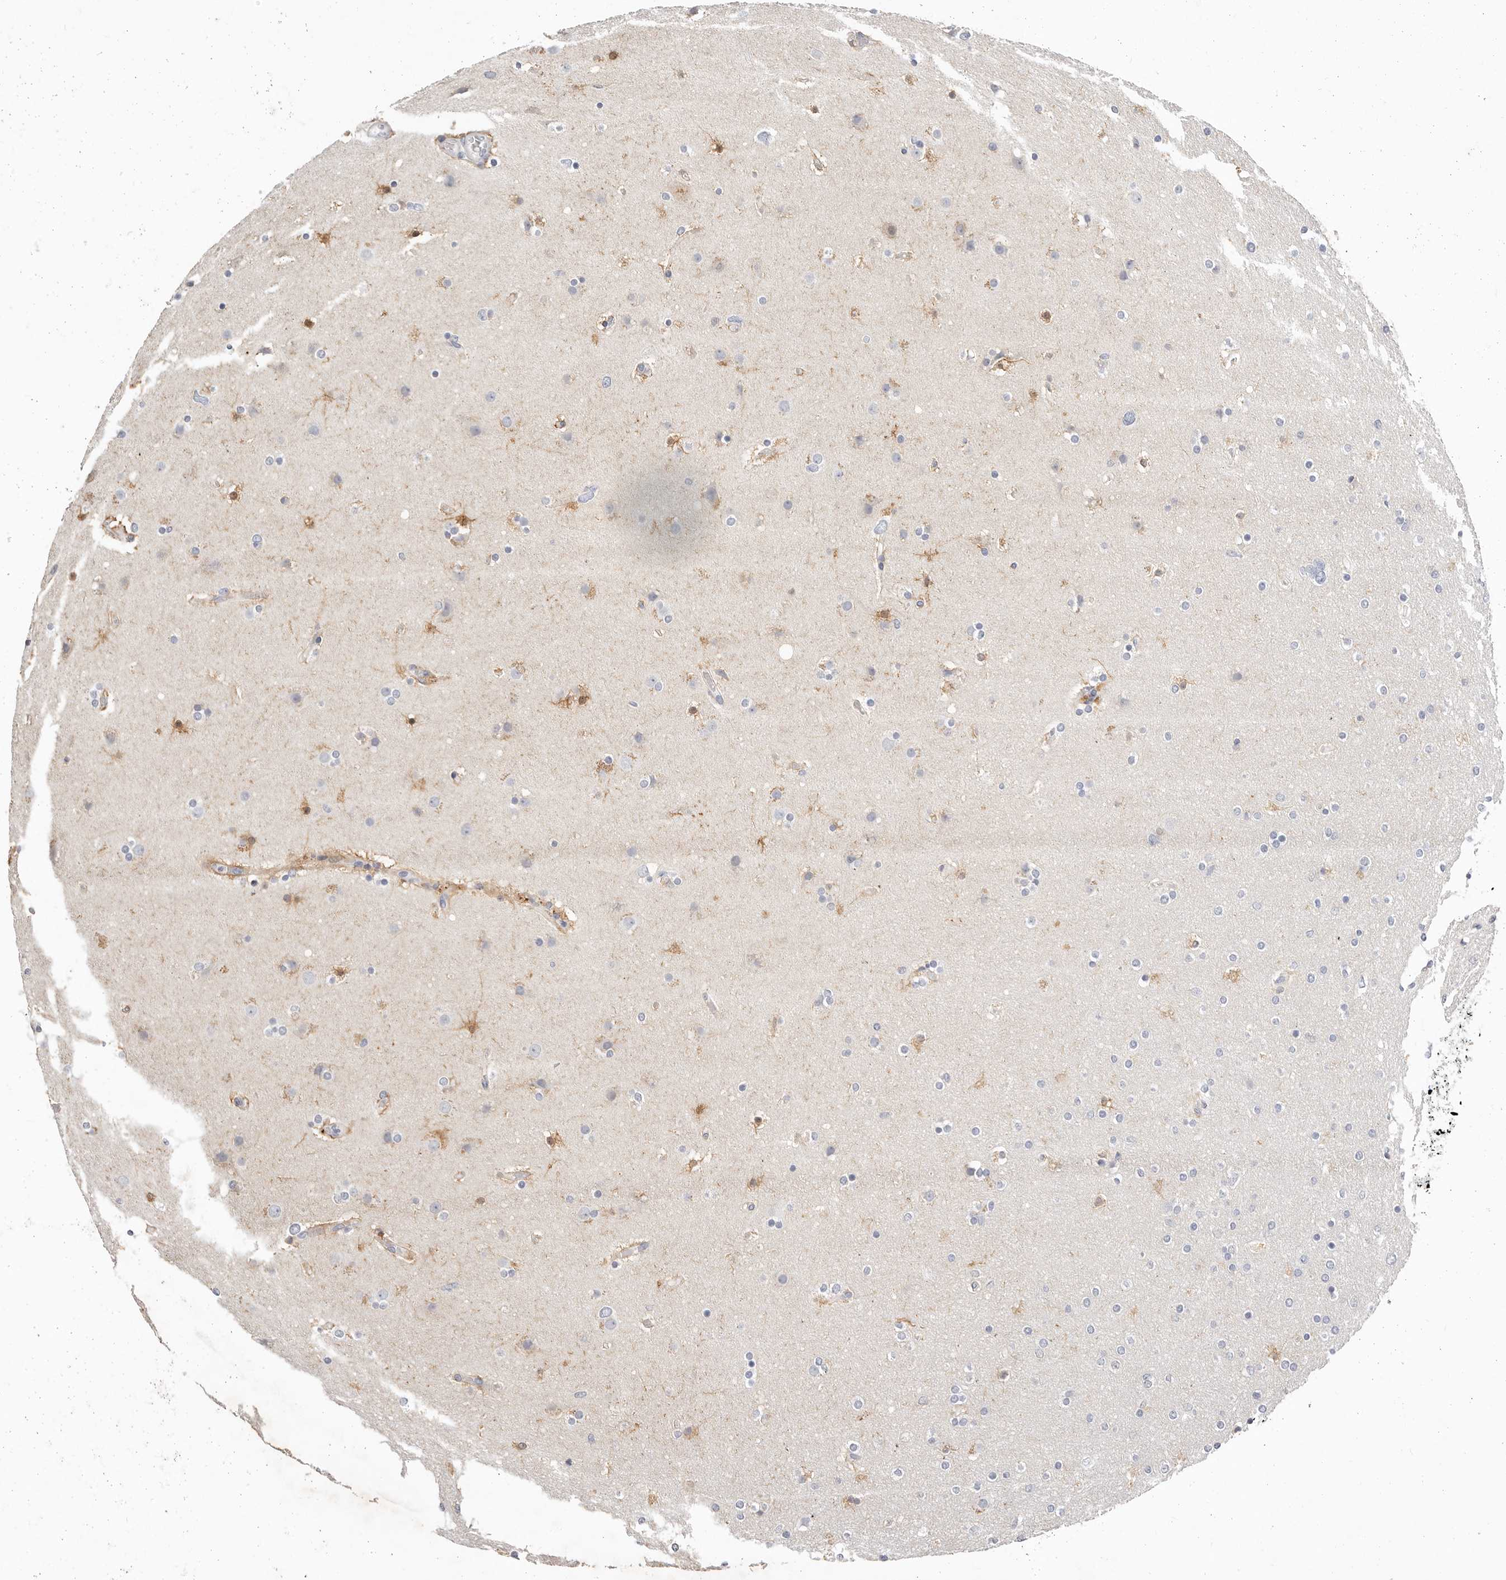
{"staining": {"intensity": "negative", "quantity": "none", "location": "none"}, "tissue": "glioma", "cell_type": "Tumor cells", "image_type": "cancer", "snomed": [{"axis": "morphology", "description": "Glioma, malignant, High grade"}, {"axis": "topography", "description": "Cerebral cortex"}], "caption": "DAB (3,3'-diaminobenzidine) immunohistochemical staining of human glioma displays no significant positivity in tumor cells.", "gene": "TMEM63B", "patient": {"sex": "female", "age": 36}}